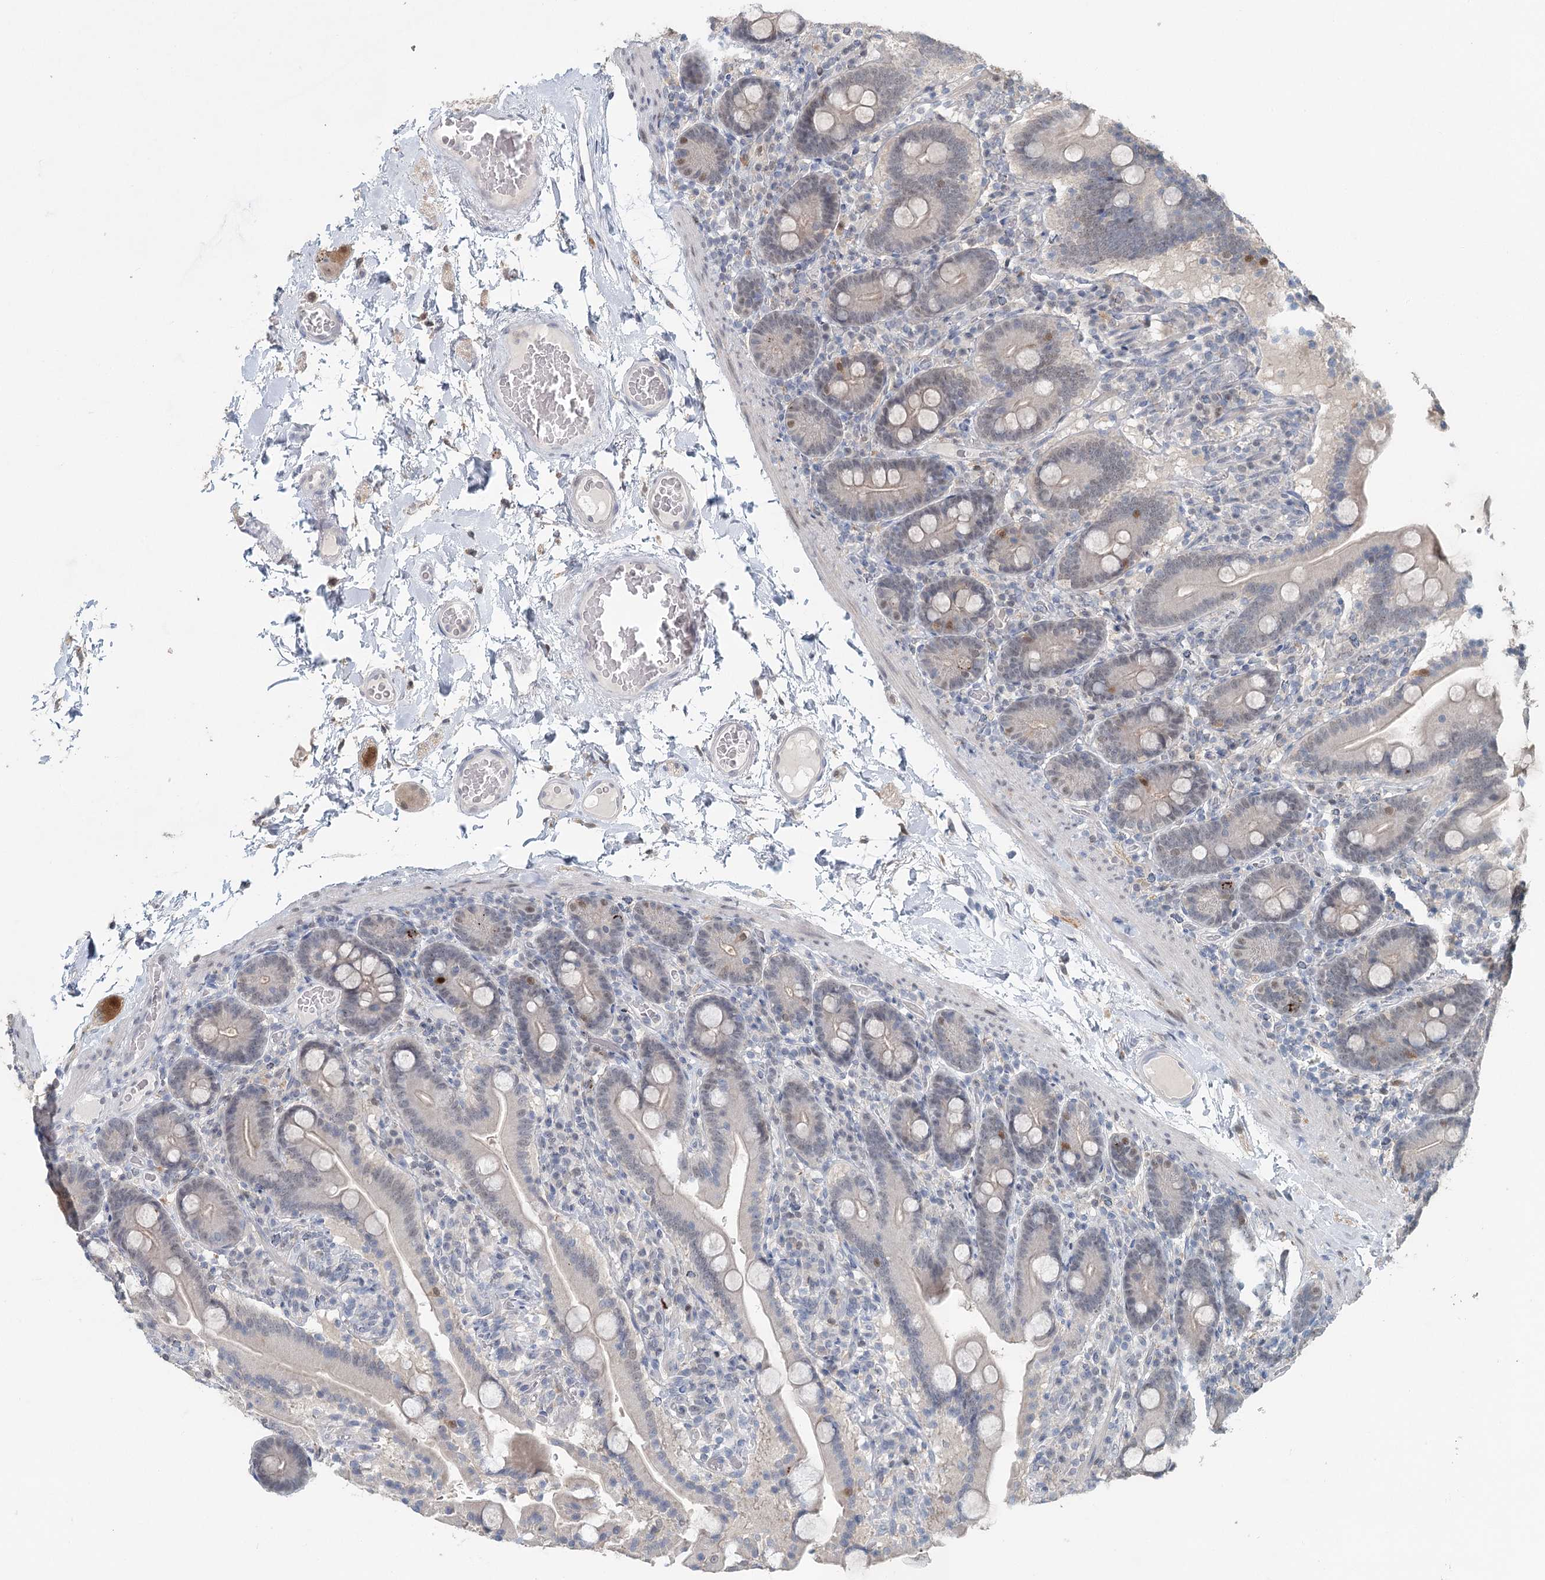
{"staining": {"intensity": "moderate", "quantity": "<25%", "location": "nuclear"}, "tissue": "duodenum", "cell_type": "Glandular cells", "image_type": "normal", "snomed": [{"axis": "morphology", "description": "Normal tissue, NOS"}, {"axis": "topography", "description": "Duodenum"}], "caption": "This histopathology image exhibits normal duodenum stained with IHC to label a protein in brown. The nuclear of glandular cells show moderate positivity for the protein. Nuclei are counter-stained blue.", "gene": "ADK", "patient": {"sex": "male", "age": 55}}